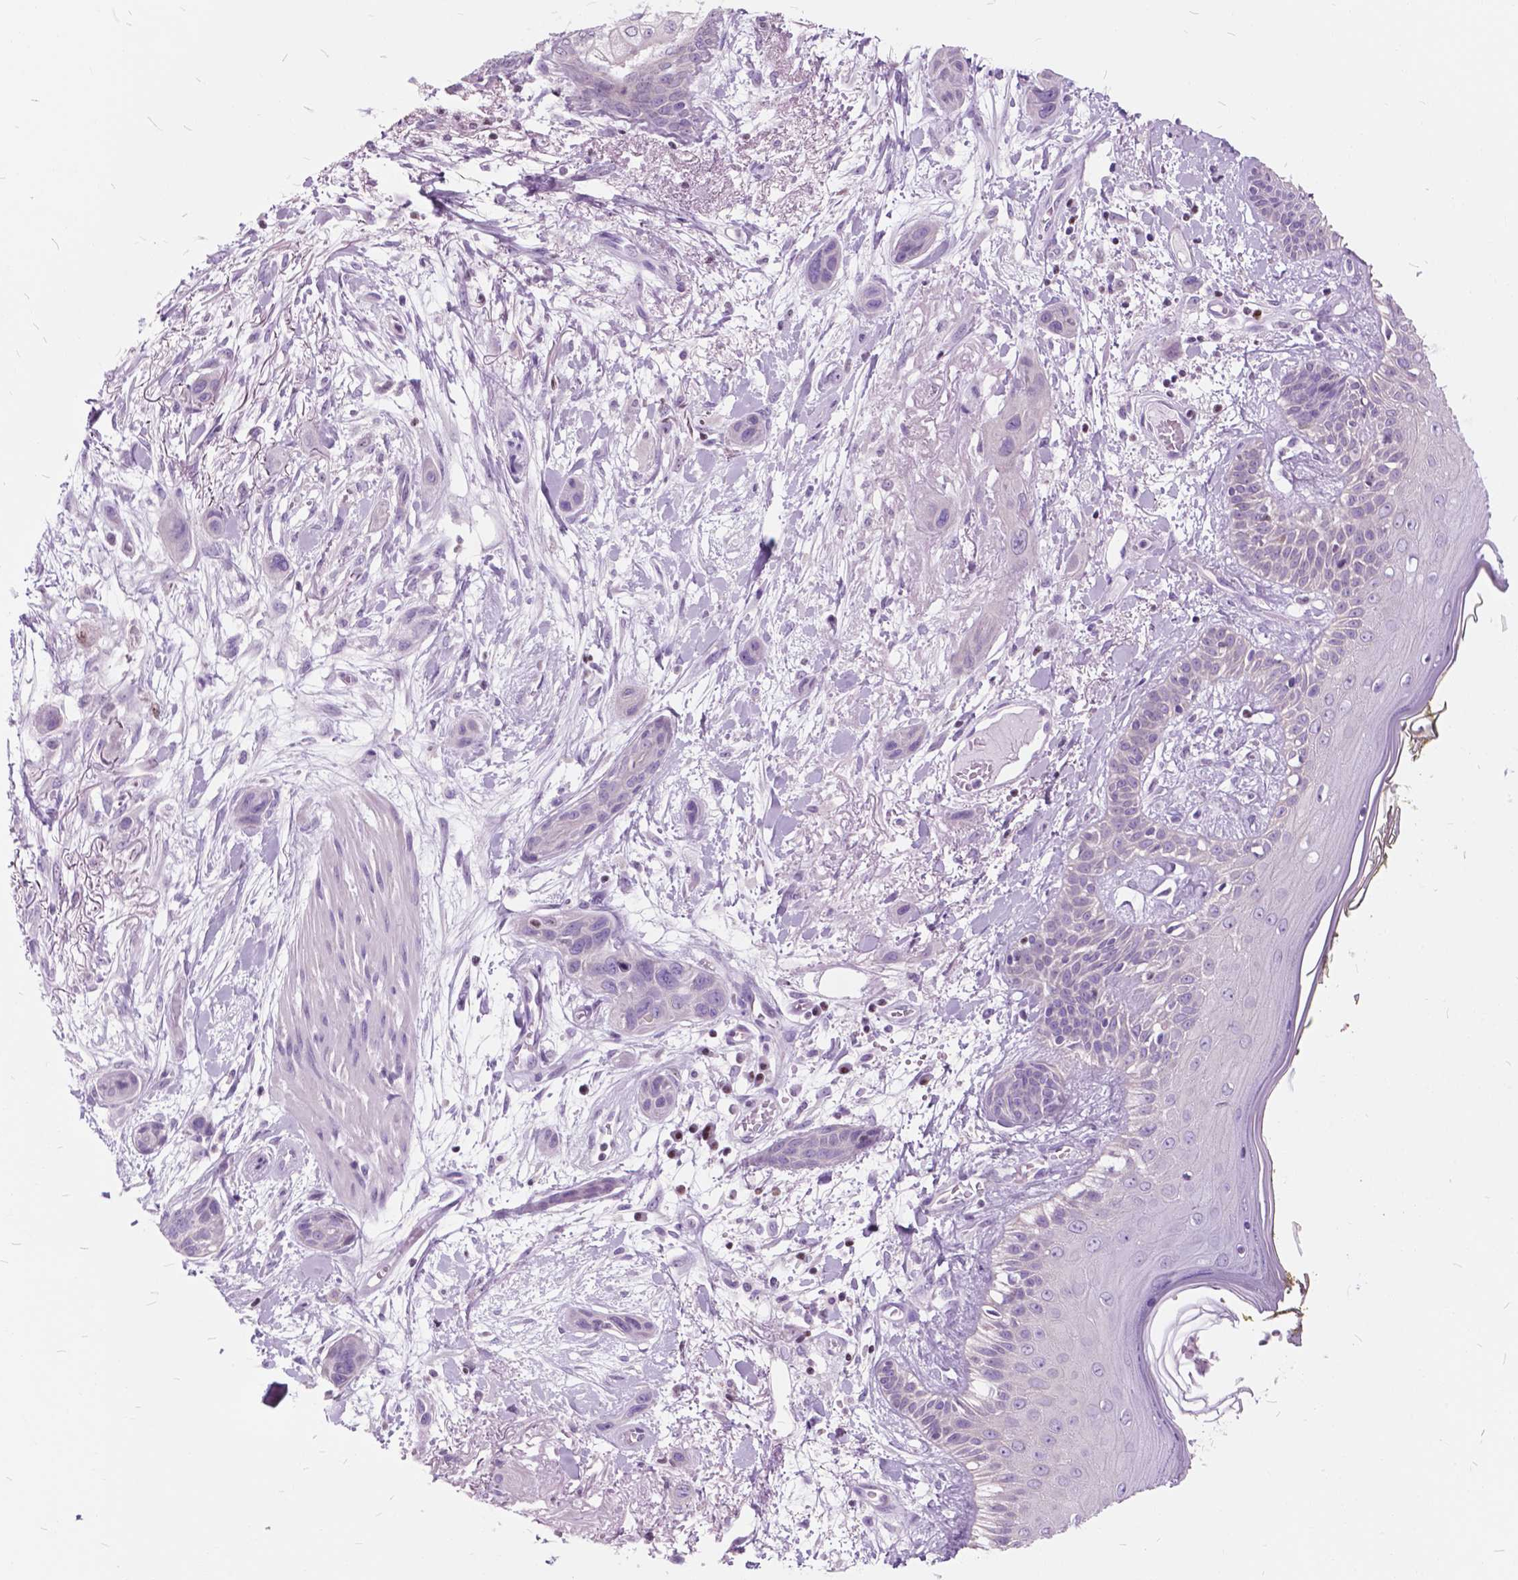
{"staining": {"intensity": "negative", "quantity": "none", "location": "none"}, "tissue": "skin cancer", "cell_type": "Tumor cells", "image_type": "cancer", "snomed": [{"axis": "morphology", "description": "Squamous cell carcinoma, NOS"}, {"axis": "topography", "description": "Skin"}], "caption": "The micrograph displays no significant positivity in tumor cells of skin cancer (squamous cell carcinoma).", "gene": "SP140", "patient": {"sex": "male", "age": 79}}